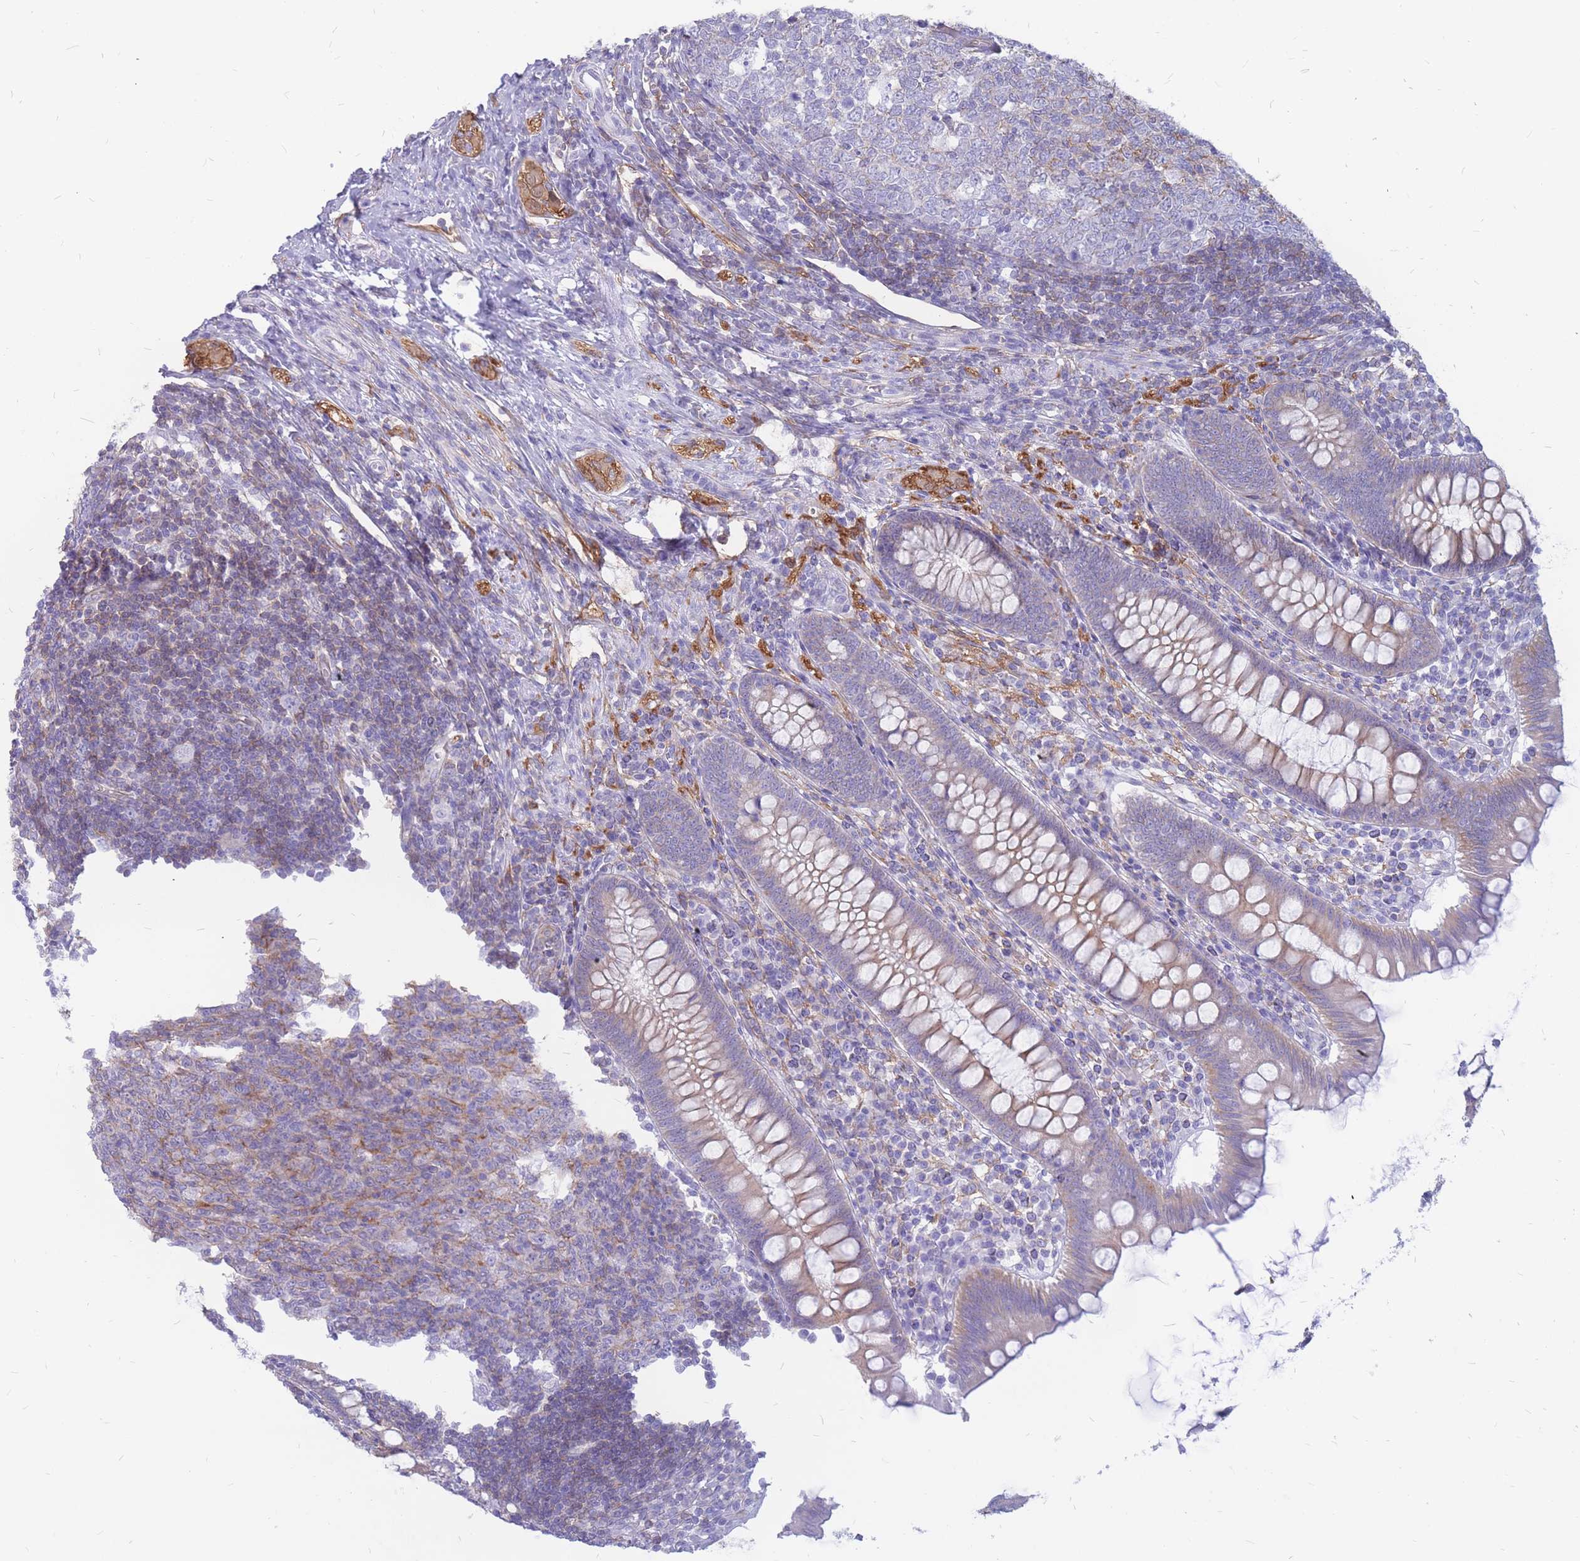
{"staining": {"intensity": "moderate", "quantity": "<25%", "location": "cytoplasmic/membranous"}, "tissue": "appendix", "cell_type": "Glandular cells", "image_type": "normal", "snomed": [{"axis": "morphology", "description": "Normal tissue, NOS"}, {"axis": "topography", "description": "Appendix"}], "caption": "High-power microscopy captured an immunohistochemistry (IHC) micrograph of unremarkable appendix, revealing moderate cytoplasmic/membranous staining in about <25% of glandular cells.", "gene": "ADD2", "patient": {"sex": "male", "age": 14}}